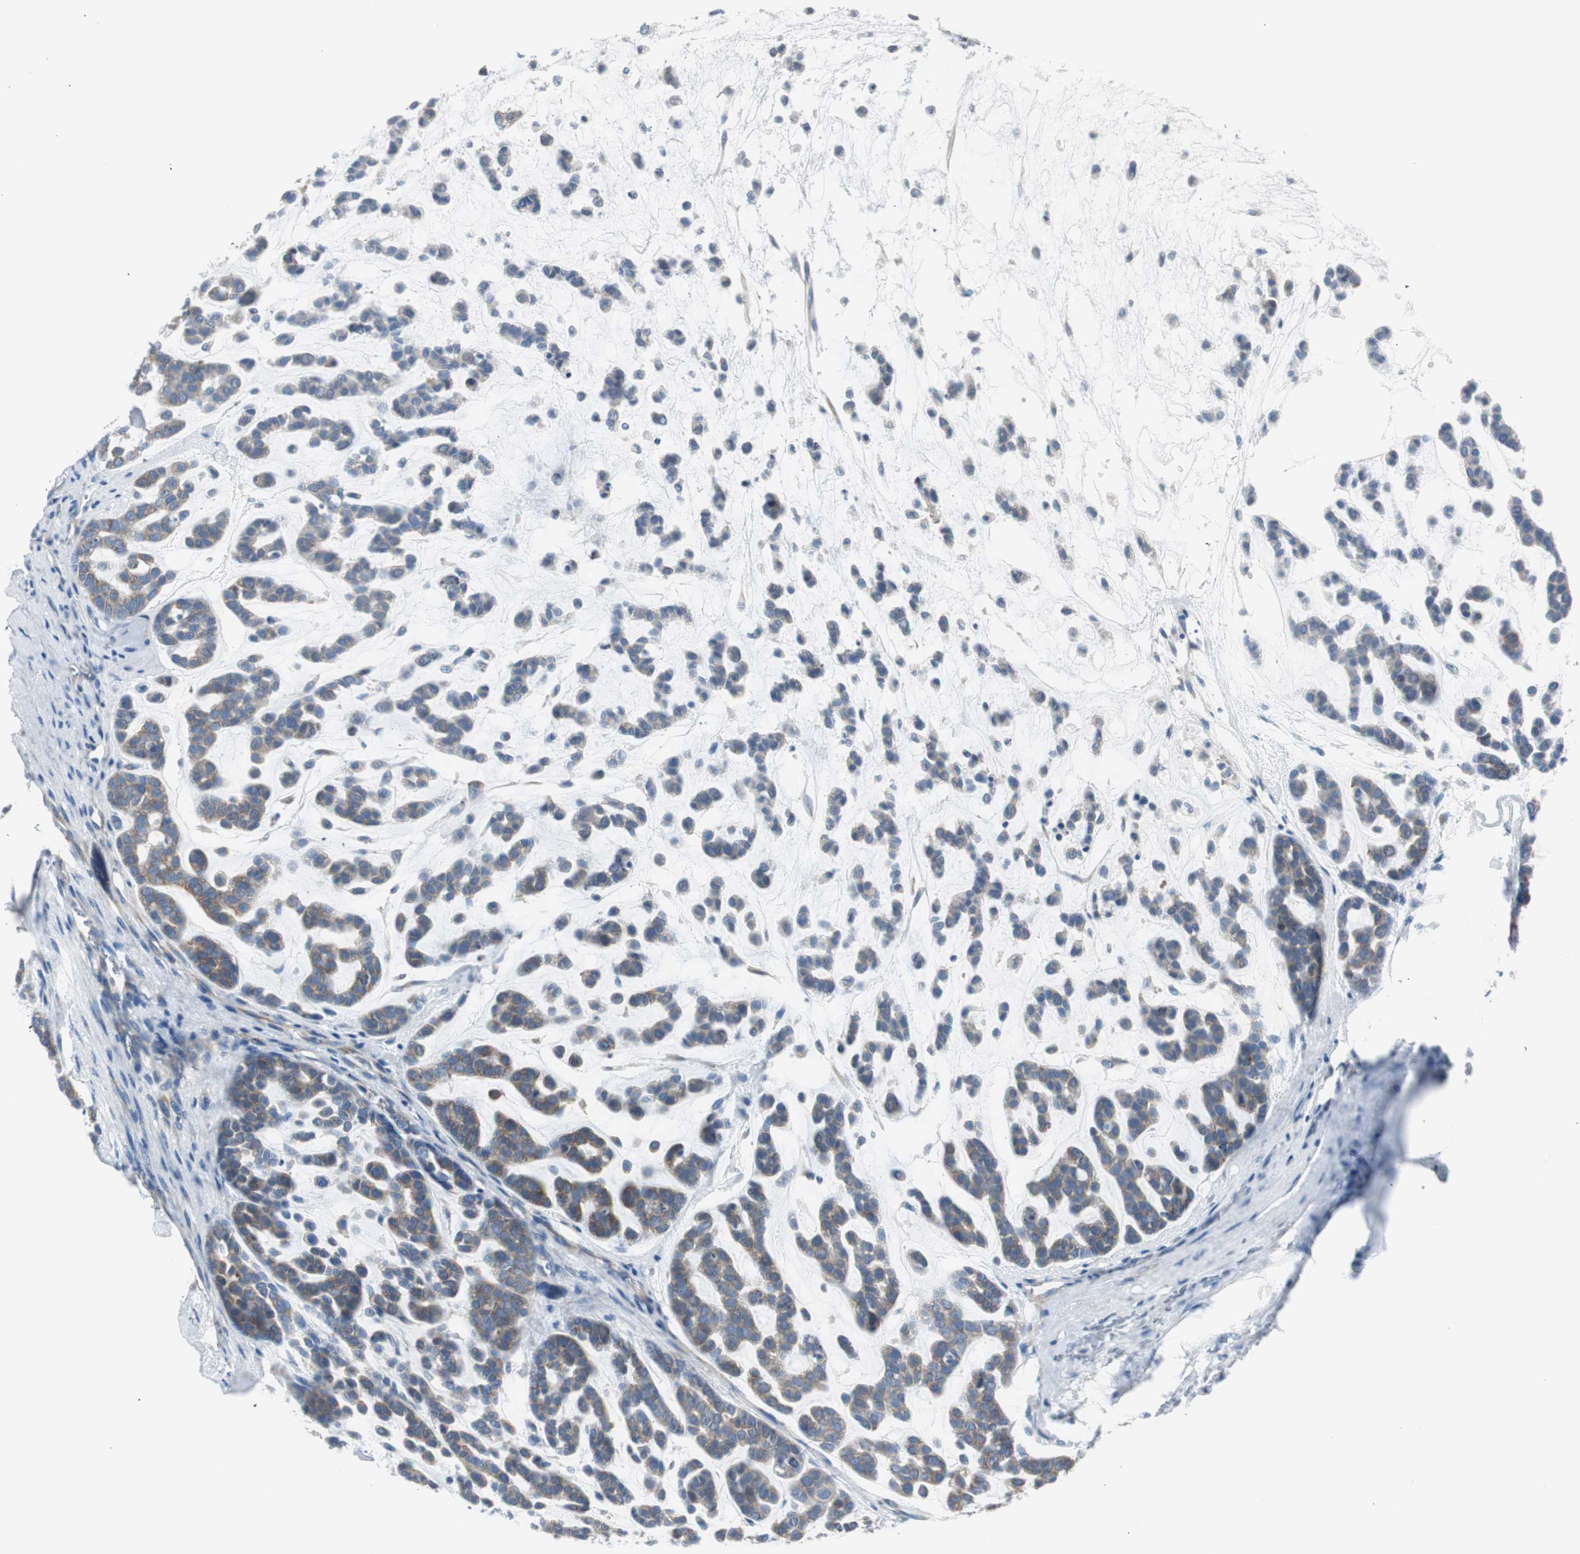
{"staining": {"intensity": "weak", "quantity": ">75%", "location": "cytoplasmic/membranous"}, "tissue": "head and neck cancer", "cell_type": "Tumor cells", "image_type": "cancer", "snomed": [{"axis": "morphology", "description": "Adenocarcinoma, NOS"}, {"axis": "morphology", "description": "Adenoma, NOS"}, {"axis": "topography", "description": "Head-Neck"}], "caption": "Brown immunohistochemical staining in adenocarcinoma (head and neck) reveals weak cytoplasmic/membranous positivity in about >75% of tumor cells.", "gene": "RPS12", "patient": {"sex": "female", "age": 55}}